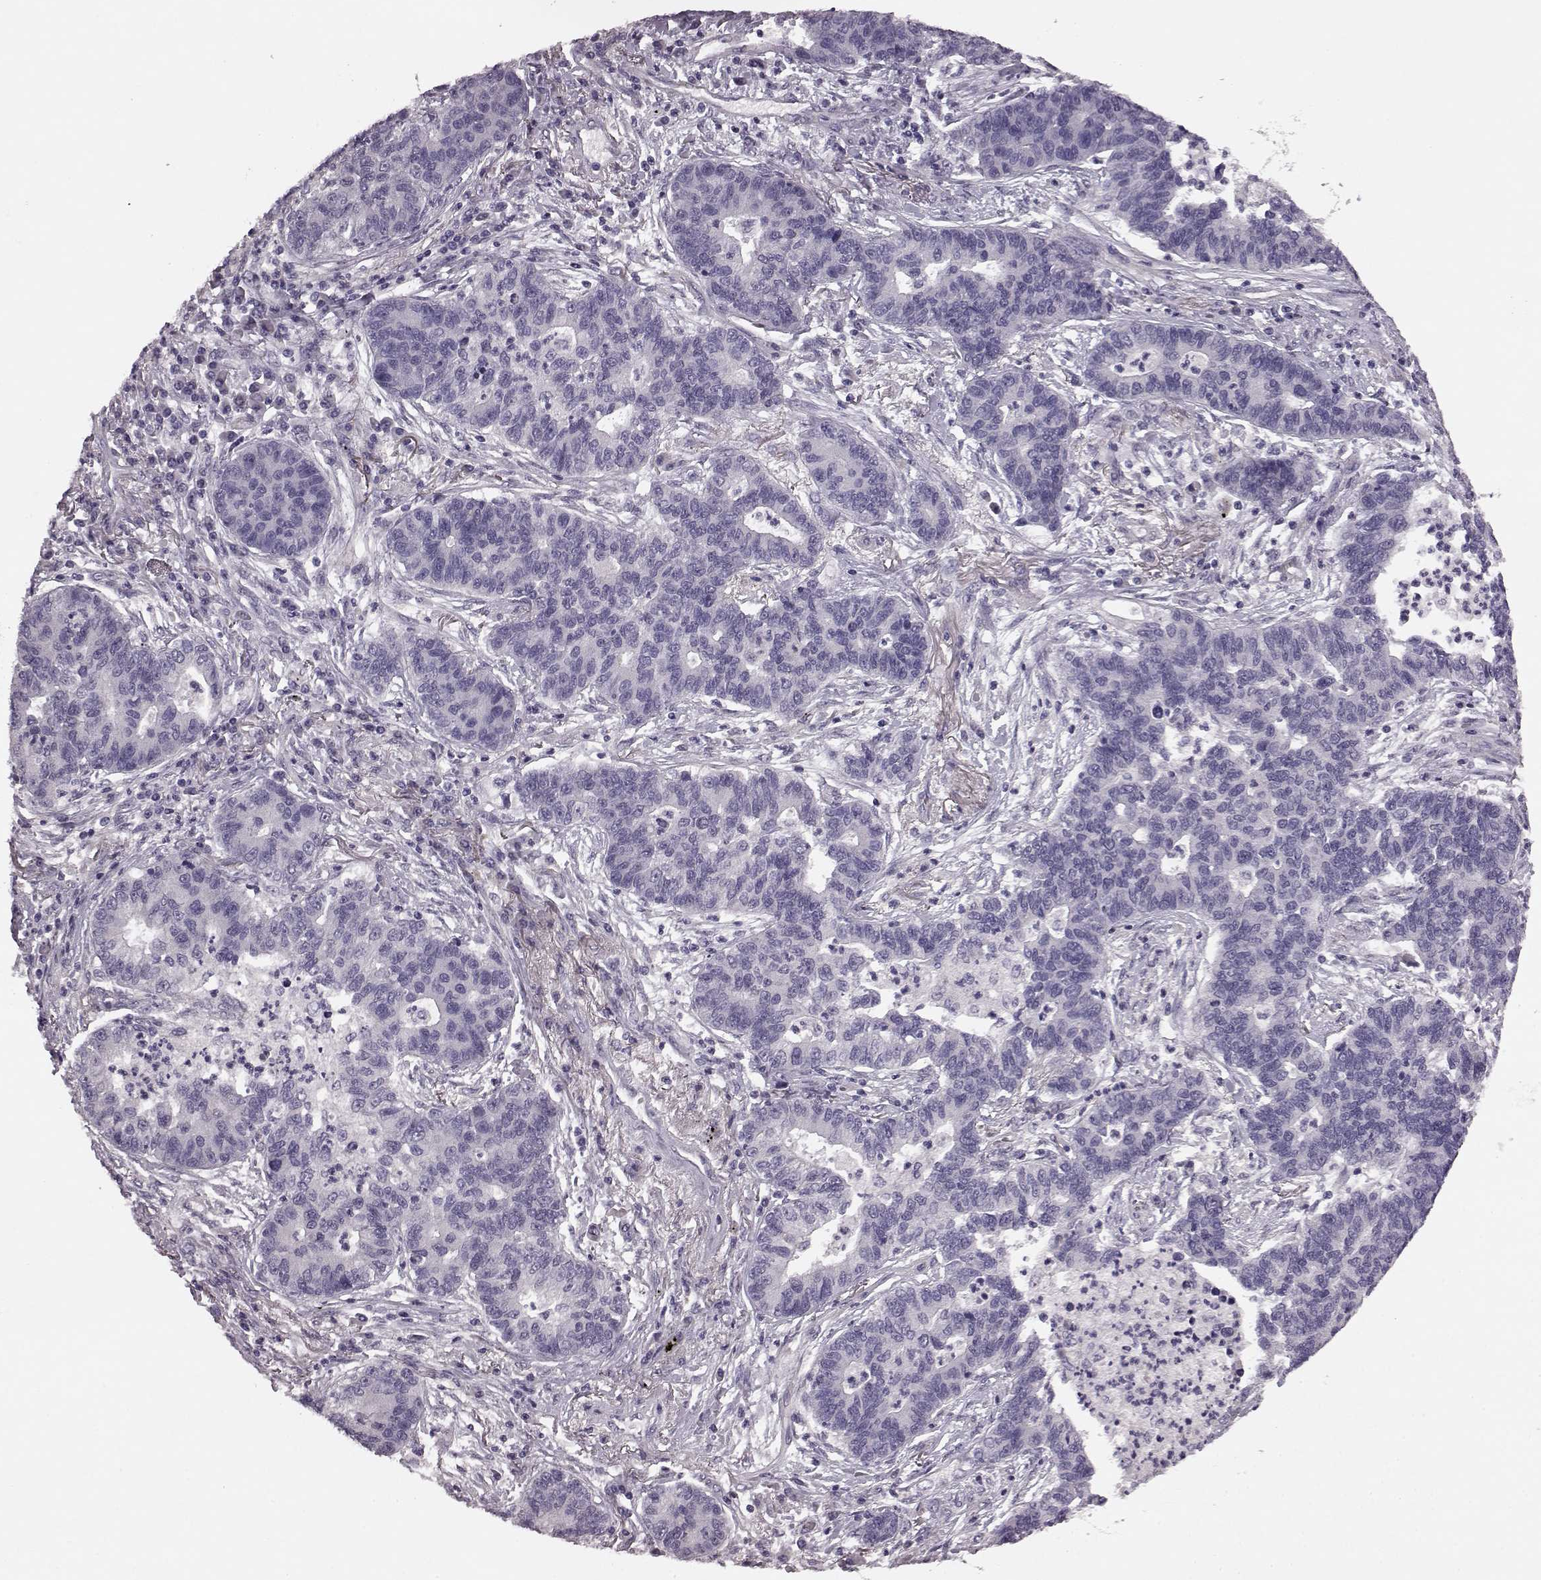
{"staining": {"intensity": "negative", "quantity": "none", "location": "none"}, "tissue": "lung cancer", "cell_type": "Tumor cells", "image_type": "cancer", "snomed": [{"axis": "morphology", "description": "Adenocarcinoma, NOS"}, {"axis": "topography", "description": "Lung"}], "caption": "Immunohistochemistry of human adenocarcinoma (lung) displays no expression in tumor cells.", "gene": "GRK1", "patient": {"sex": "female", "age": 57}}